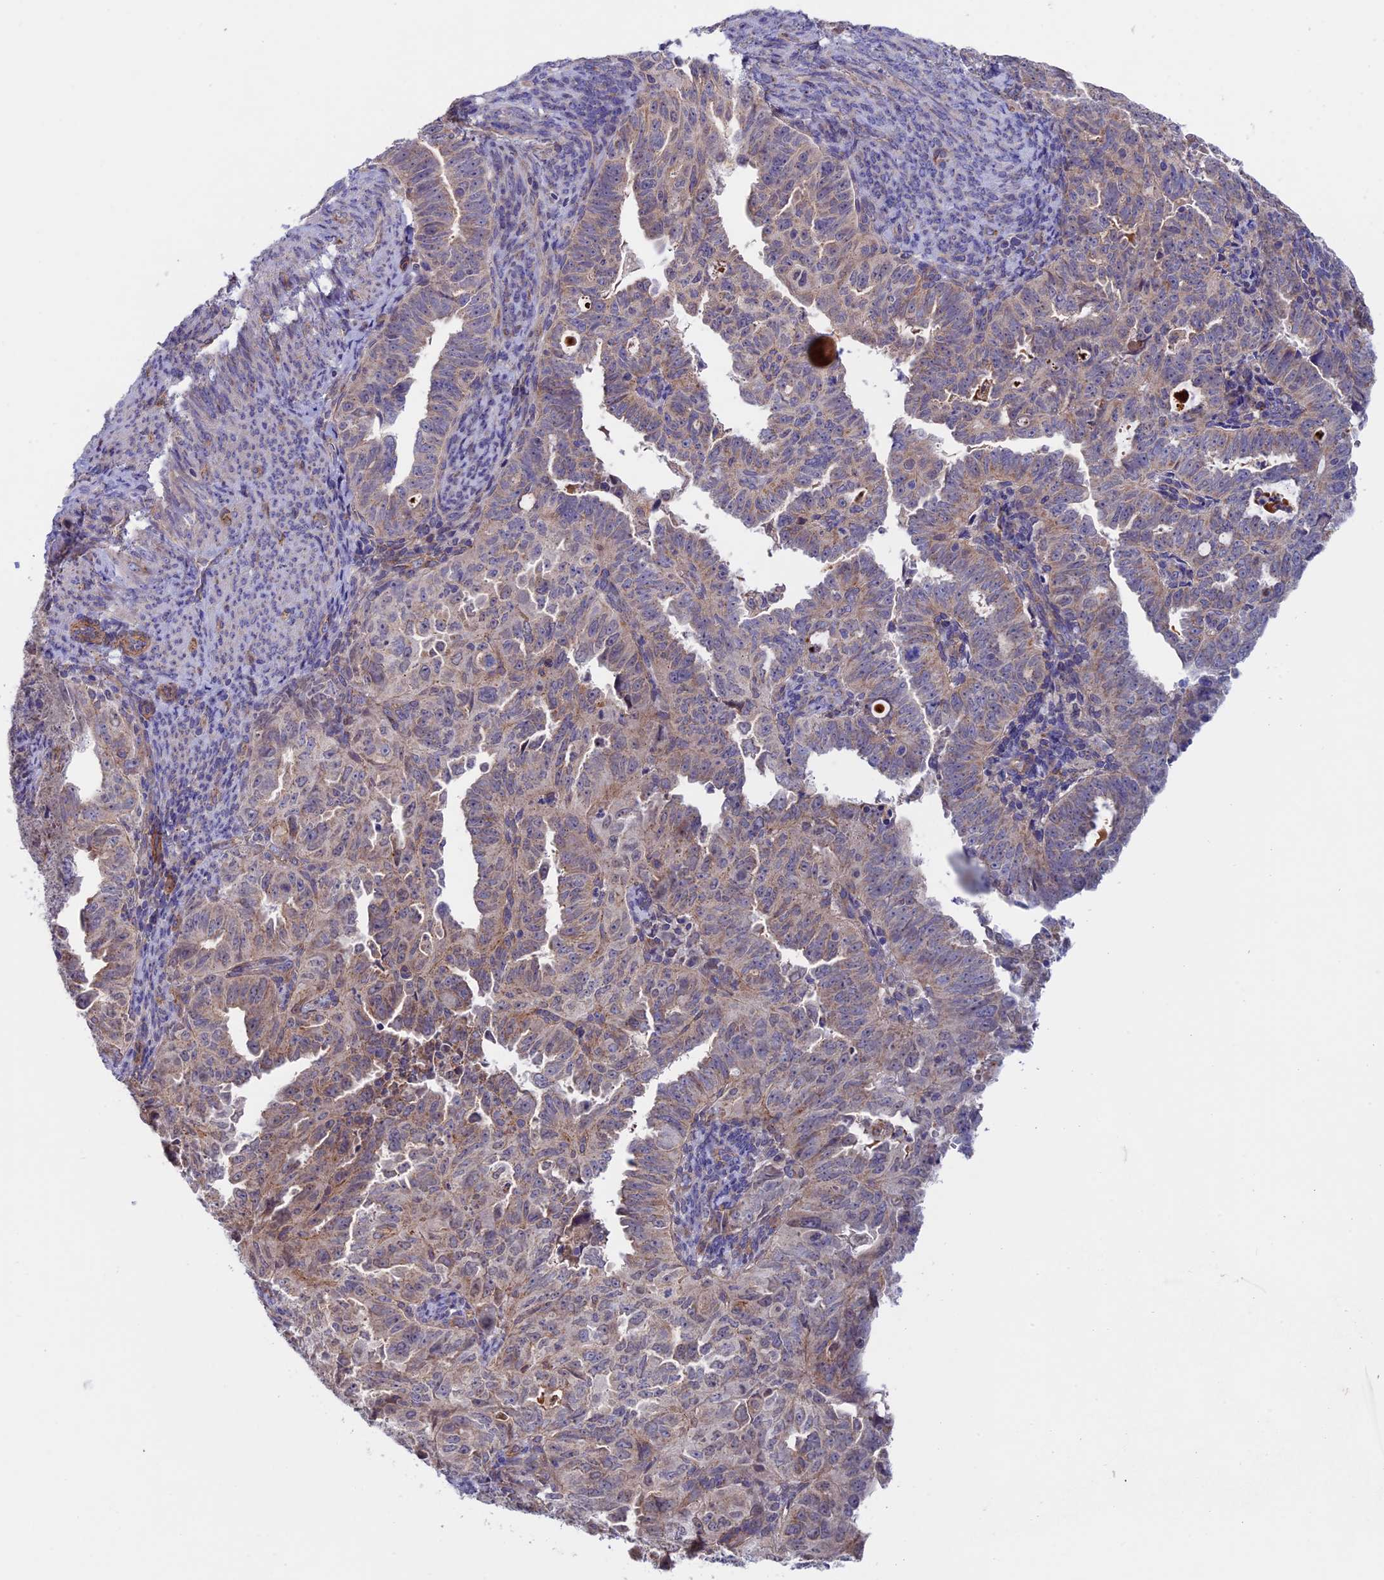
{"staining": {"intensity": "moderate", "quantity": ">75%", "location": "cytoplasmic/membranous"}, "tissue": "endometrial cancer", "cell_type": "Tumor cells", "image_type": "cancer", "snomed": [{"axis": "morphology", "description": "Adenocarcinoma, NOS"}, {"axis": "topography", "description": "Endometrium"}], "caption": "A high-resolution micrograph shows immunohistochemistry staining of adenocarcinoma (endometrial), which demonstrates moderate cytoplasmic/membranous positivity in approximately >75% of tumor cells.", "gene": "ETFDH", "patient": {"sex": "female", "age": 65}}